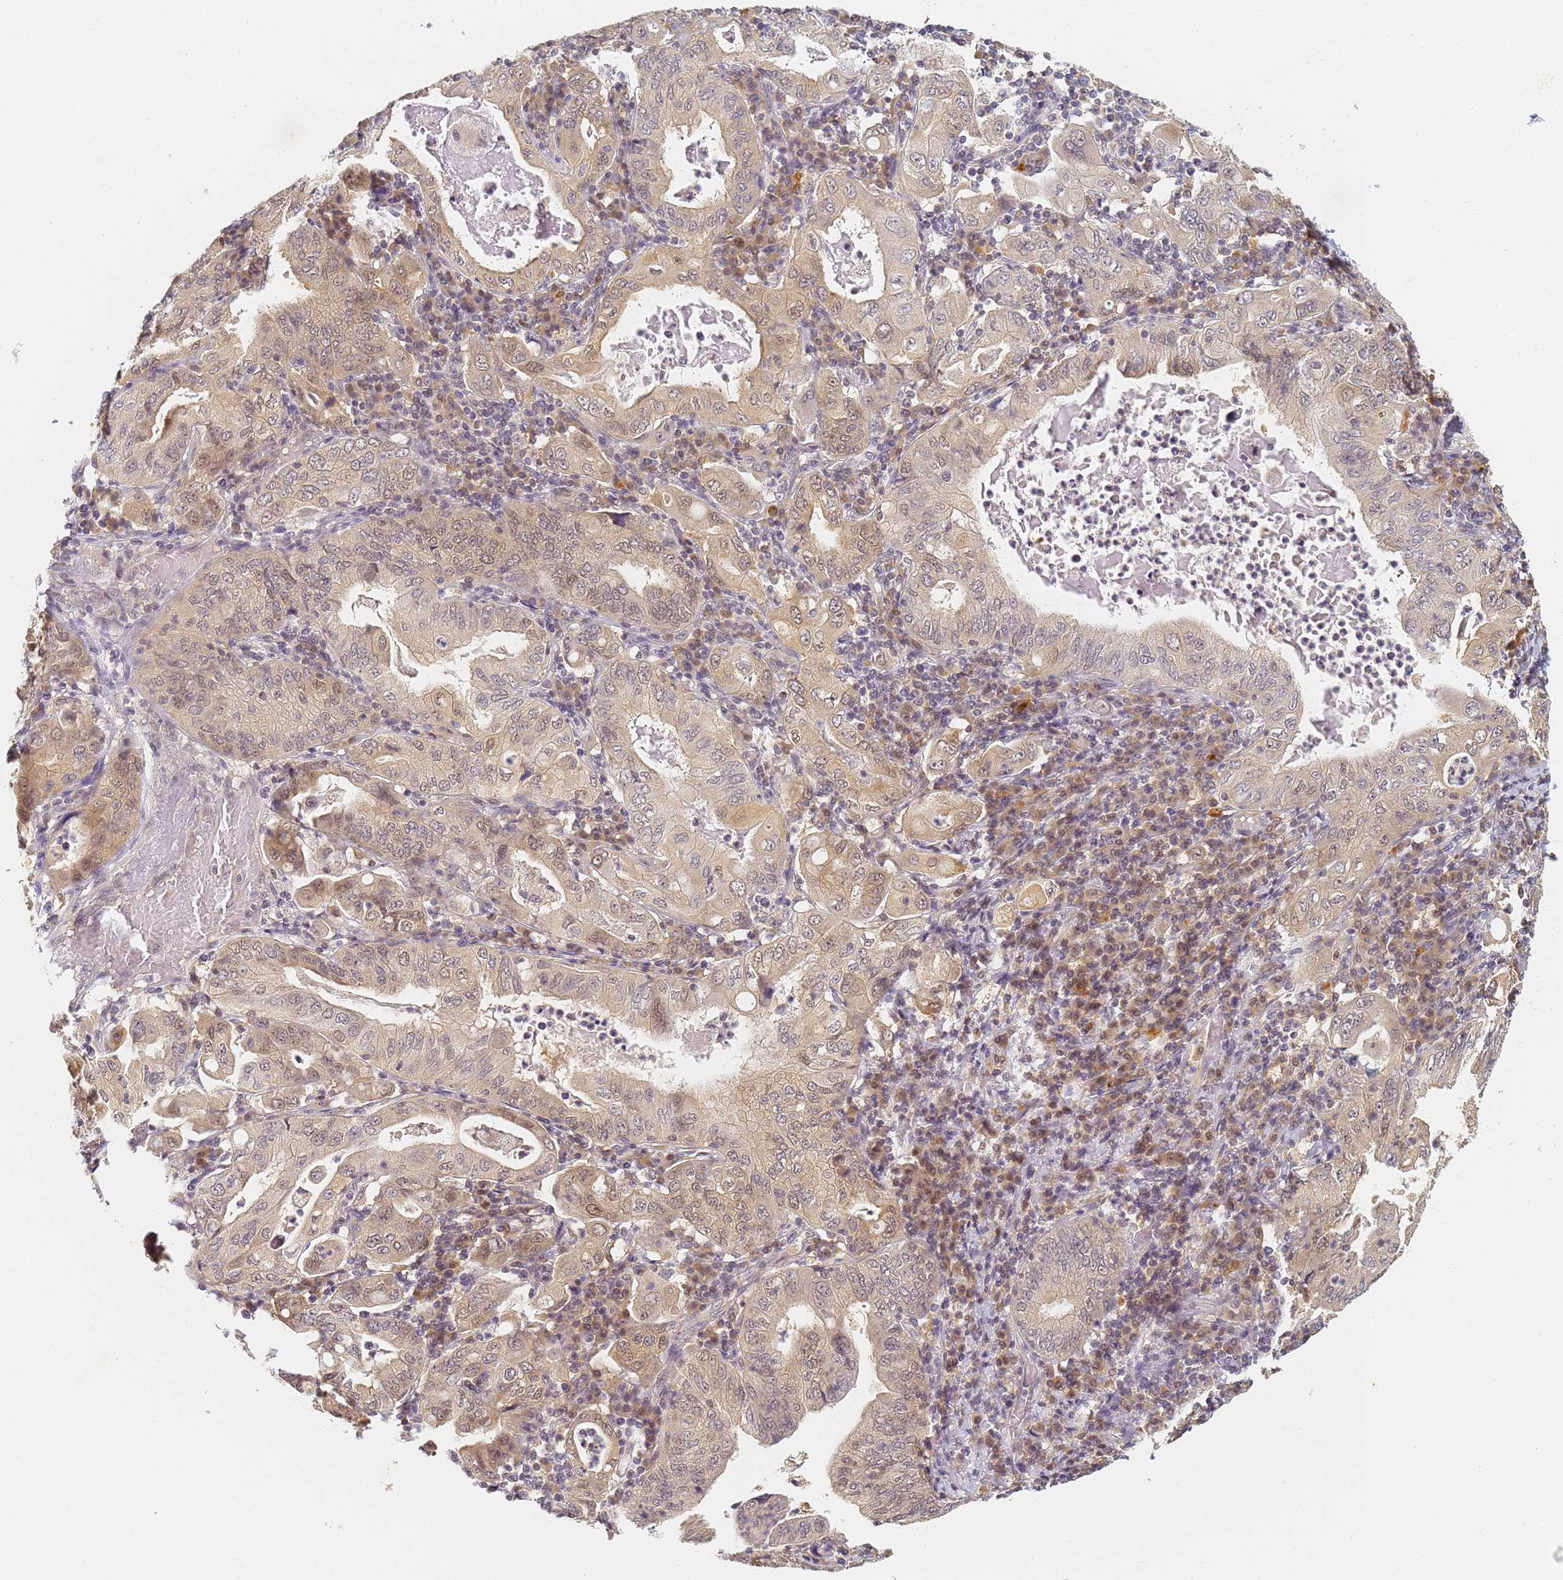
{"staining": {"intensity": "moderate", "quantity": "<25%", "location": "cytoplasmic/membranous,nuclear"}, "tissue": "stomach cancer", "cell_type": "Tumor cells", "image_type": "cancer", "snomed": [{"axis": "morphology", "description": "Normal tissue, NOS"}, {"axis": "morphology", "description": "Adenocarcinoma, NOS"}, {"axis": "topography", "description": "Esophagus"}, {"axis": "topography", "description": "Stomach, upper"}, {"axis": "topography", "description": "Peripheral nerve tissue"}], "caption": "Protein staining of adenocarcinoma (stomach) tissue reveals moderate cytoplasmic/membranous and nuclear positivity in about <25% of tumor cells. Ihc stains the protein in brown and the nuclei are stained blue.", "gene": "HMCES", "patient": {"sex": "male", "age": 62}}